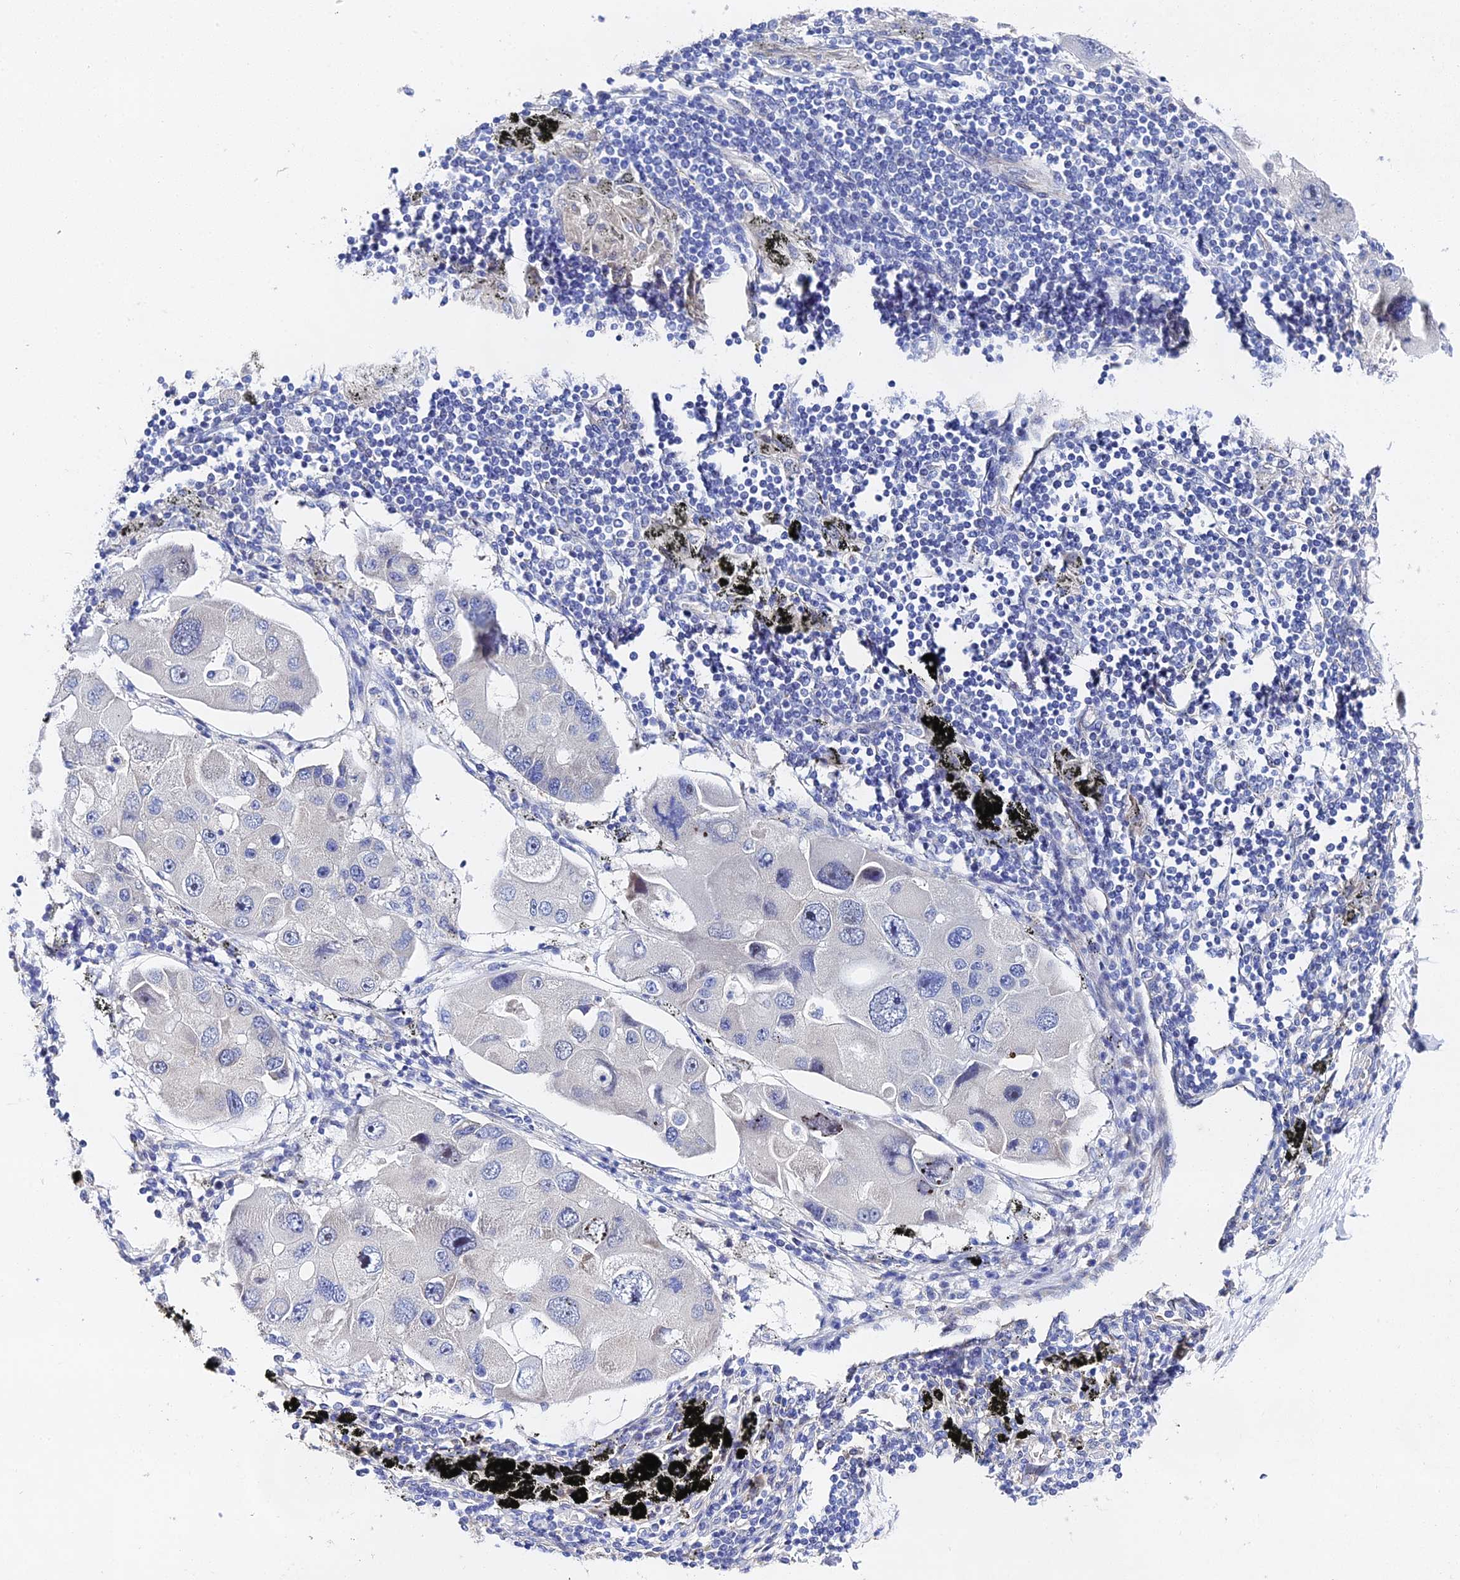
{"staining": {"intensity": "negative", "quantity": "none", "location": "none"}, "tissue": "lung cancer", "cell_type": "Tumor cells", "image_type": "cancer", "snomed": [{"axis": "morphology", "description": "Adenocarcinoma, NOS"}, {"axis": "topography", "description": "Lung"}], "caption": "Histopathology image shows no significant protein staining in tumor cells of adenocarcinoma (lung).", "gene": "ENSG00000268674", "patient": {"sex": "female", "age": 54}}